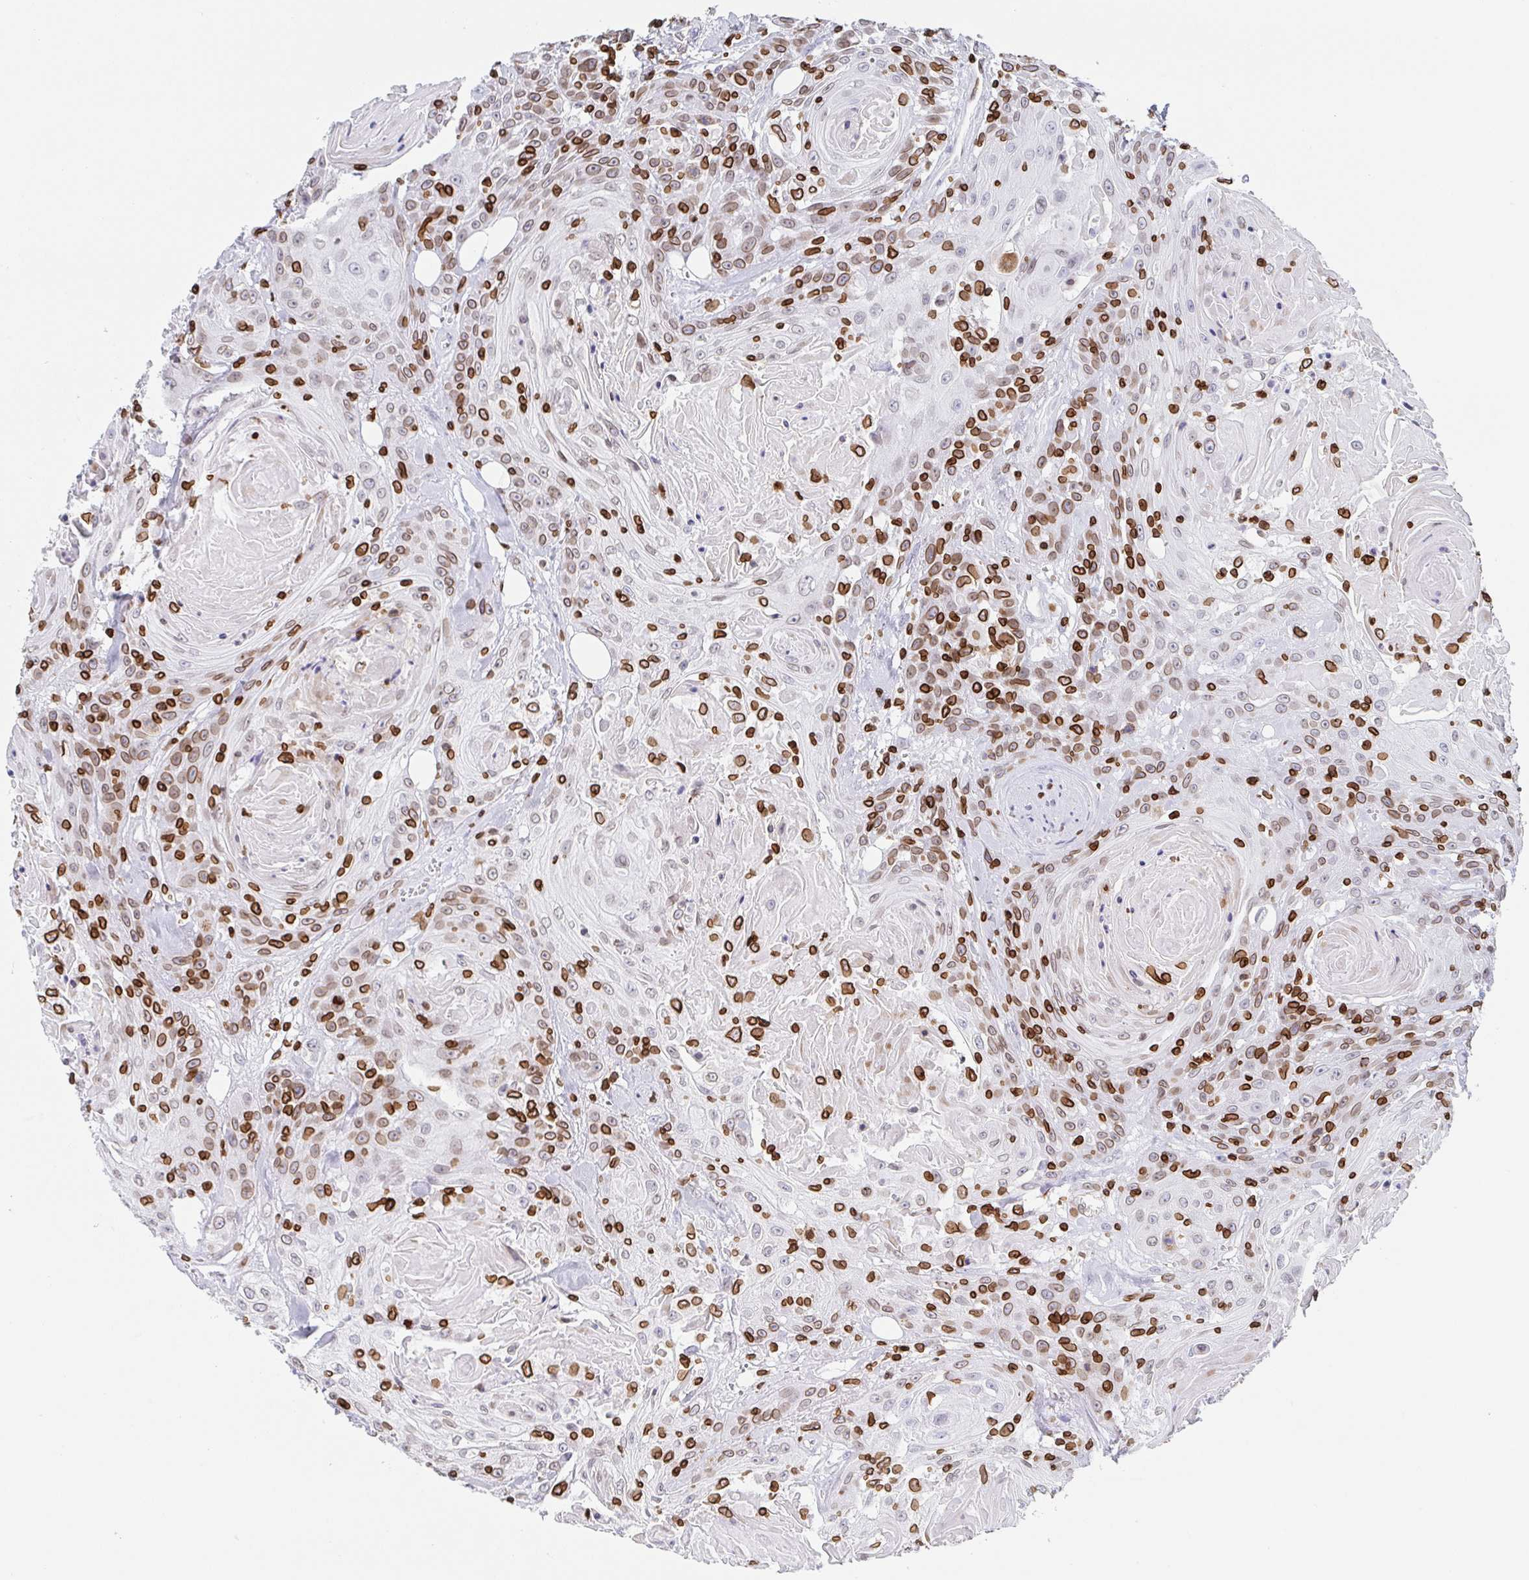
{"staining": {"intensity": "moderate", "quantity": "25%-75%", "location": "cytoplasmic/membranous,nuclear"}, "tissue": "head and neck cancer", "cell_type": "Tumor cells", "image_type": "cancer", "snomed": [{"axis": "morphology", "description": "Squamous cell carcinoma, NOS"}, {"axis": "topography", "description": "Head-Neck"}], "caption": "Approximately 25%-75% of tumor cells in head and neck cancer demonstrate moderate cytoplasmic/membranous and nuclear protein expression as visualized by brown immunohistochemical staining.", "gene": "BTBD7", "patient": {"sex": "female", "age": 84}}